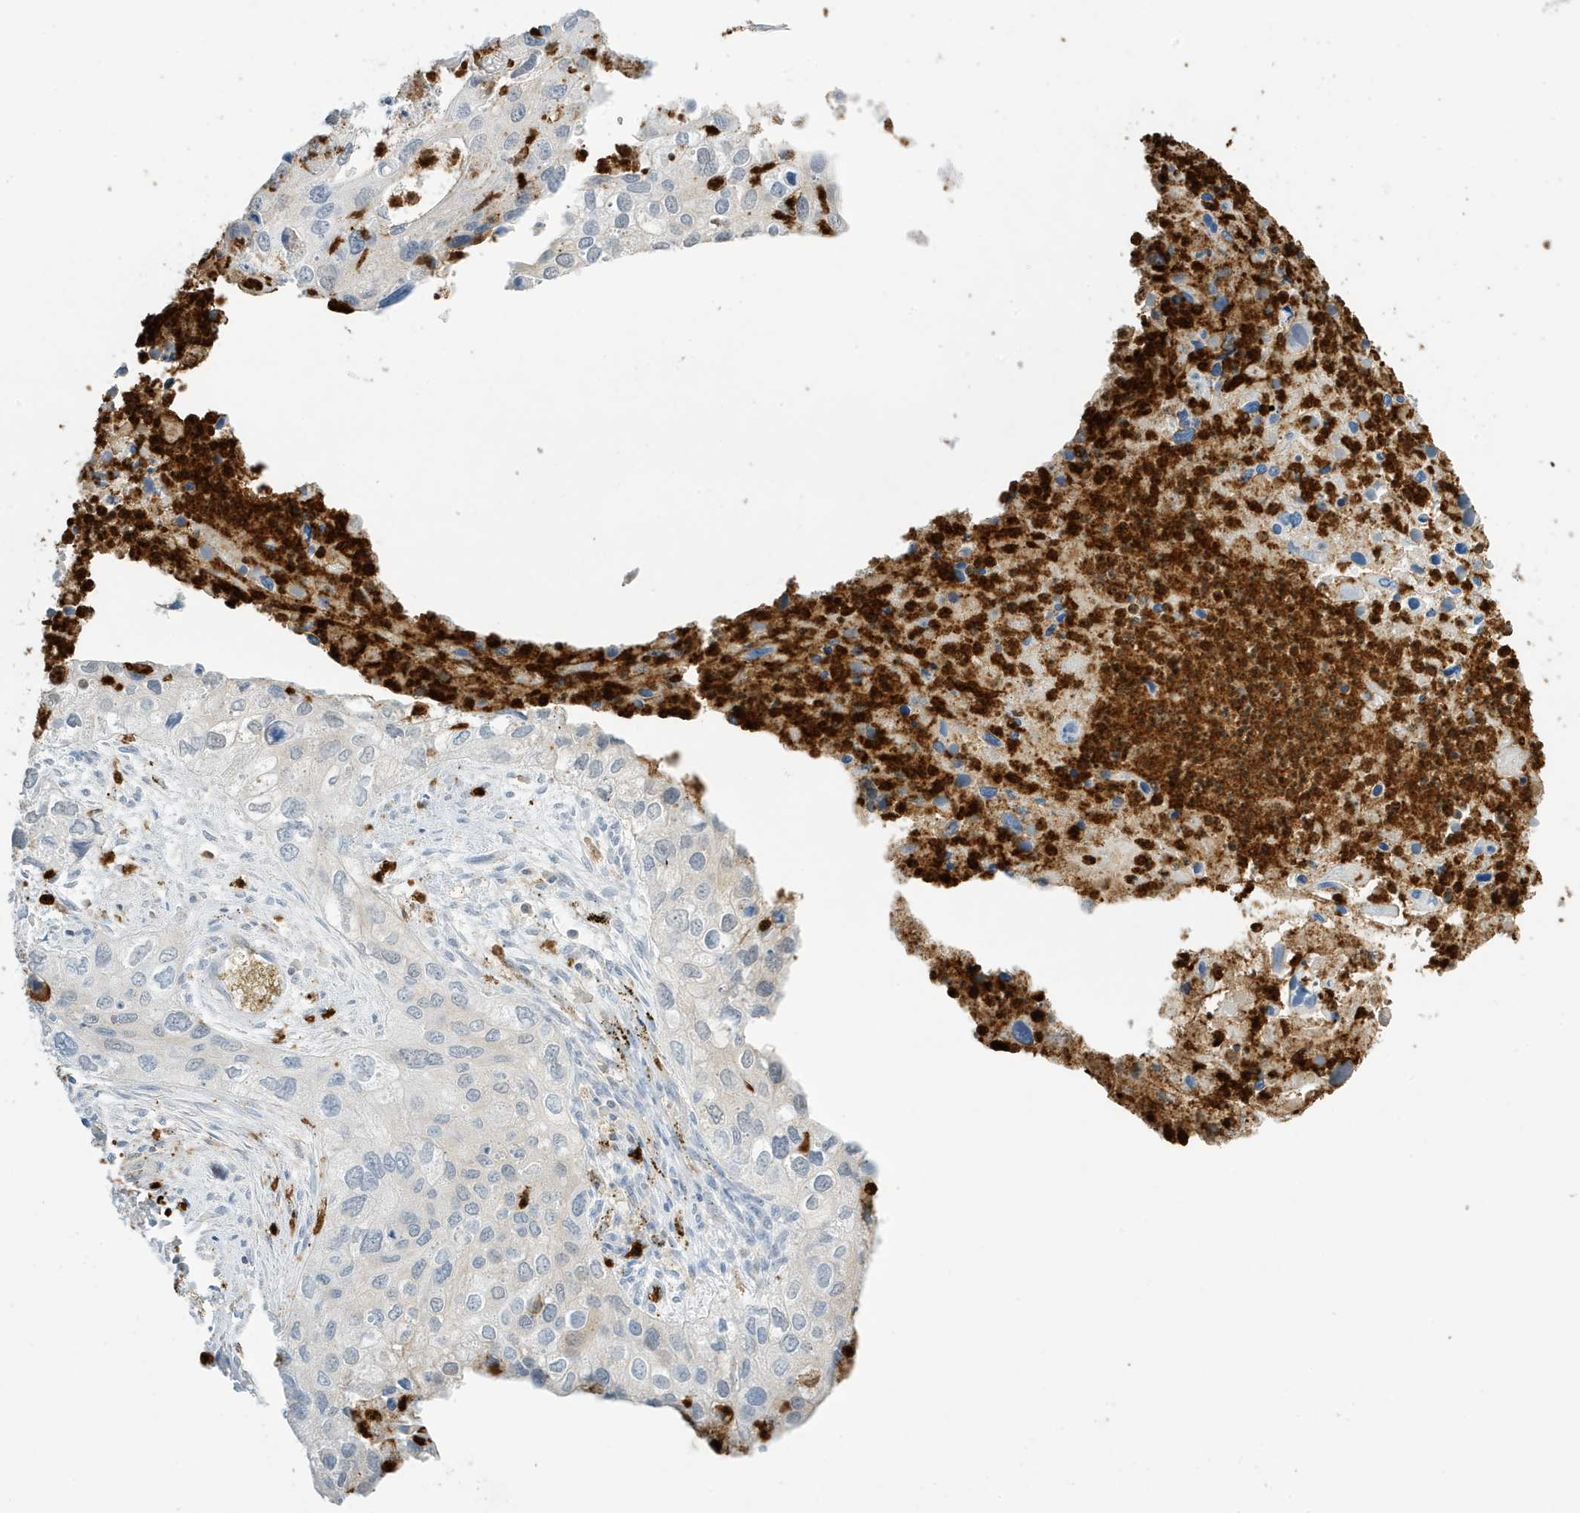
{"staining": {"intensity": "negative", "quantity": "none", "location": "none"}, "tissue": "cervical cancer", "cell_type": "Tumor cells", "image_type": "cancer", "snomed": [{"axis": "morphology", "description": "Squamous cell carcinoma, NOS"}, {"axis": "topography", "description": "Cervix"}], "caption": "This histopathology image is of cervical cancer stained with immunohistochemistry to label a protein in brown with the nuclei are counter-stained blue. There is no expression in tumor cells.", "gene": "GCA", "patient": {"sex": "female", "age": 55}}